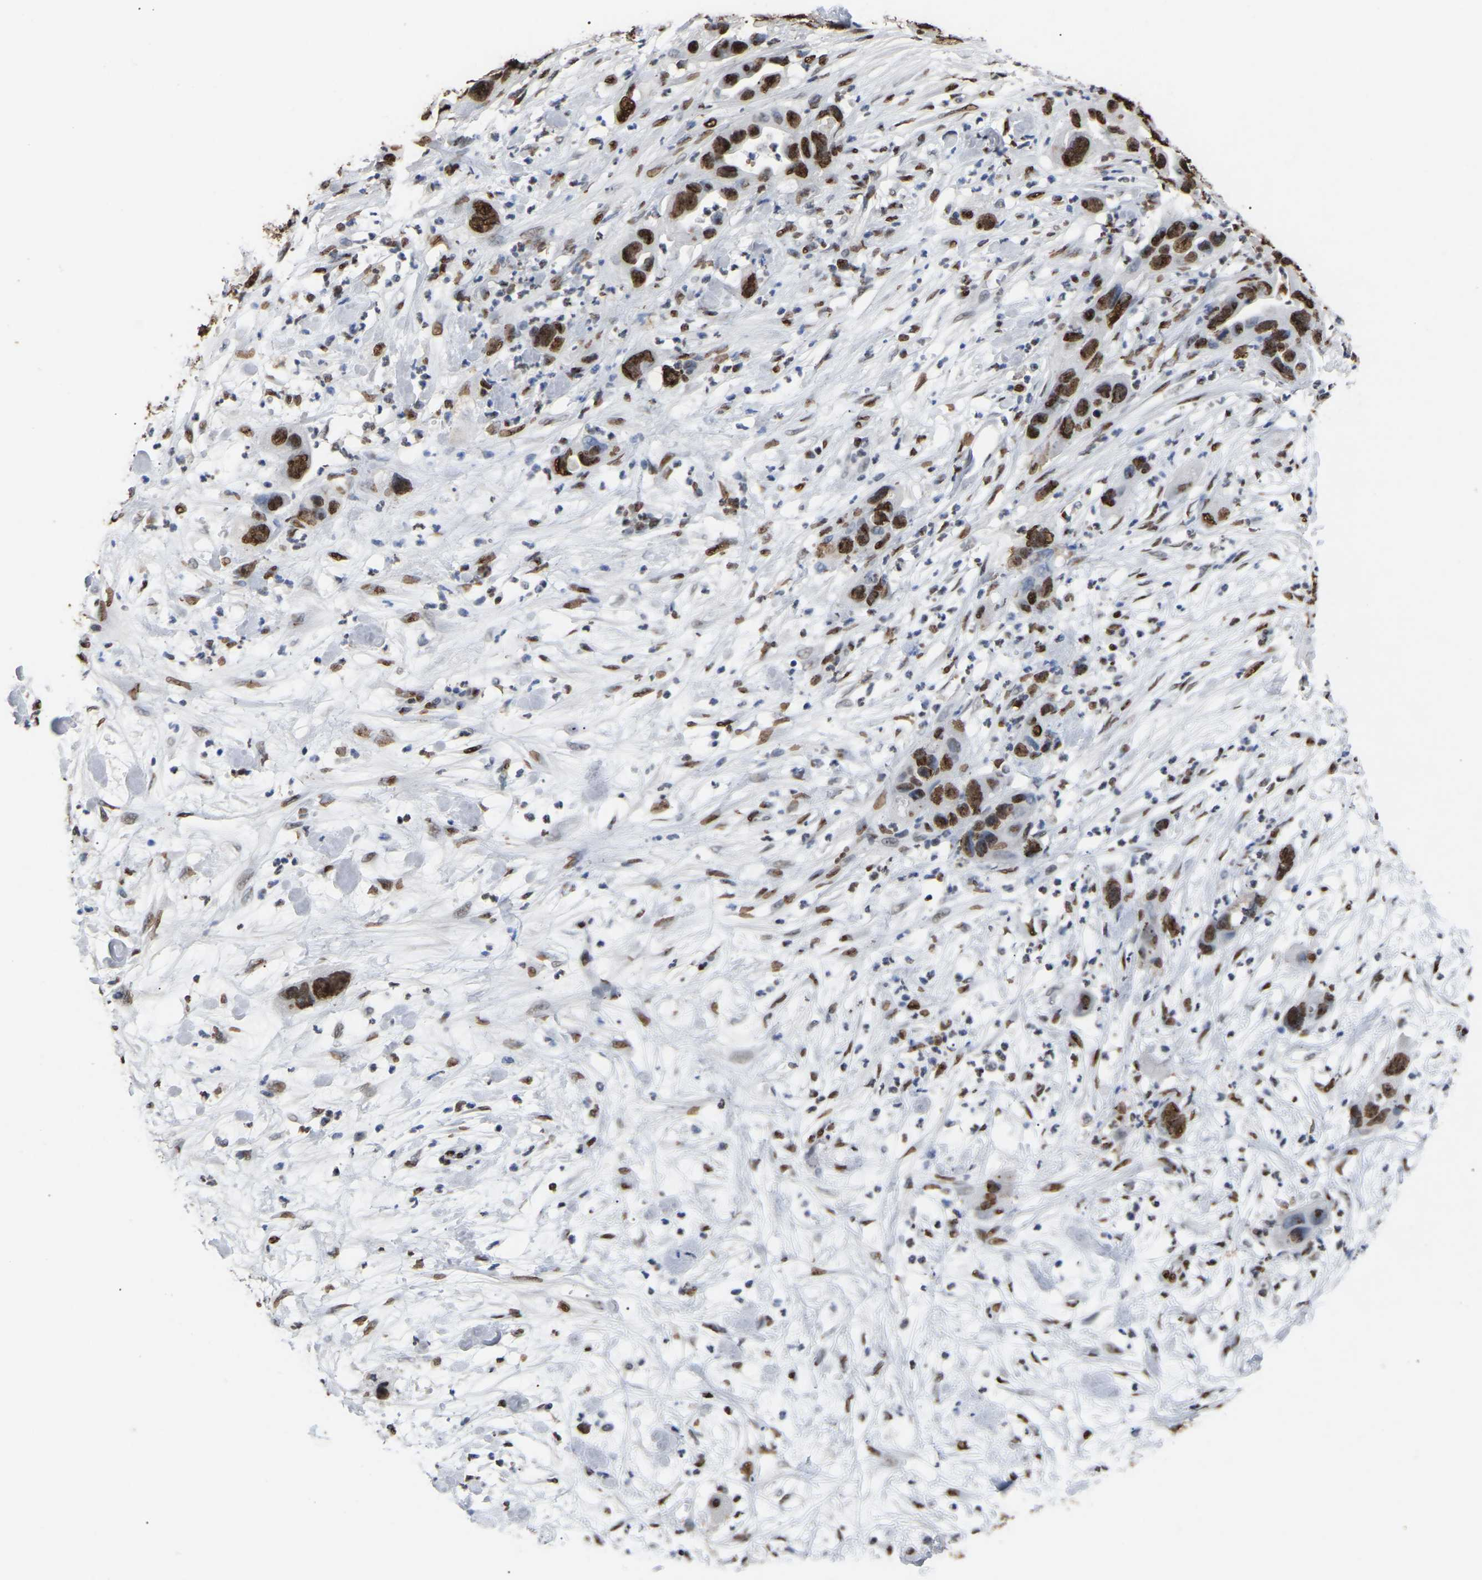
{"staining": {"intensity": "strong", "quantity": ">75%", "location": "nuclear"}, "tissue": "pancreatic cancer", "cell_type": "Tumor cells", "image_type": "cancer", "snomed": [{"axis": "morphology", "description": "Adenocarcinoma, NOS"}, {"axis": "topography", "description": "Pancreas"}], "caption": "Immunohistochemical staining of pancreatic cancer (adenocarcinoma) demonstrates strong nuclear protein positivity in approximately >75% of tumor cells.", "gene": "RBL2", "patient": {"sex": "female", "age": 71}}